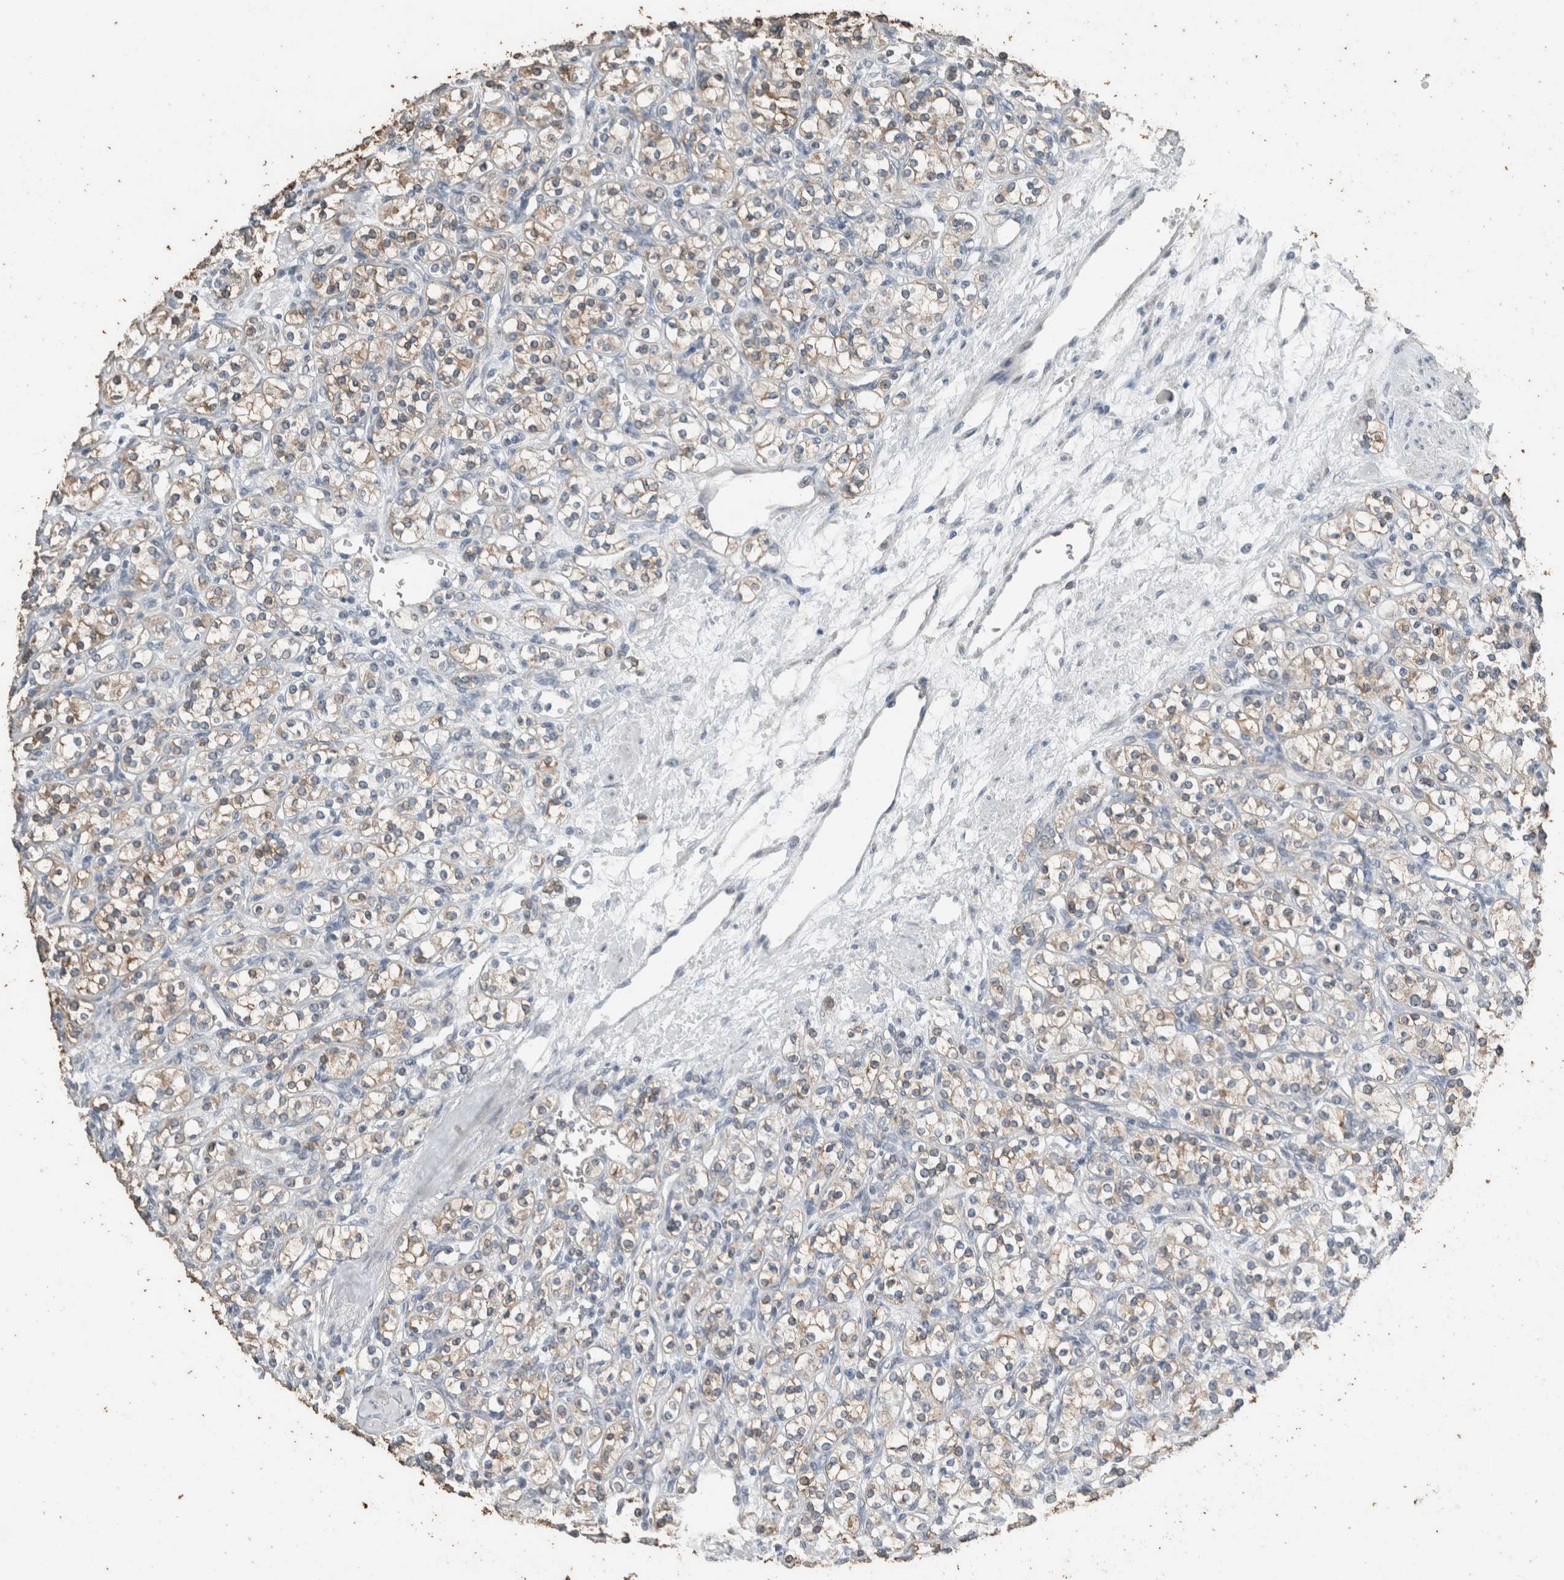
{"staining": {"intensity": "weak", "quantity": ">75%", "location": "cytoplasmic/membranous"}, "tissue": "renal cancer", "cell_type": "Tumor cells", "image_type": "cancer", "snomed": [{"axis": "morphology", "description": "Adenocarcinoma, NOS"}, {"axis": "topography", "description": "Kidney"}], "caption": "The image reveals staining of renal cancer (adenocarcinoma), revealing weak cytoplasmic/membranous protein positivity (brown color) within tumor cells.", "gene": "ACVR2B", "patient": {"sex": "male", "age": 77}}